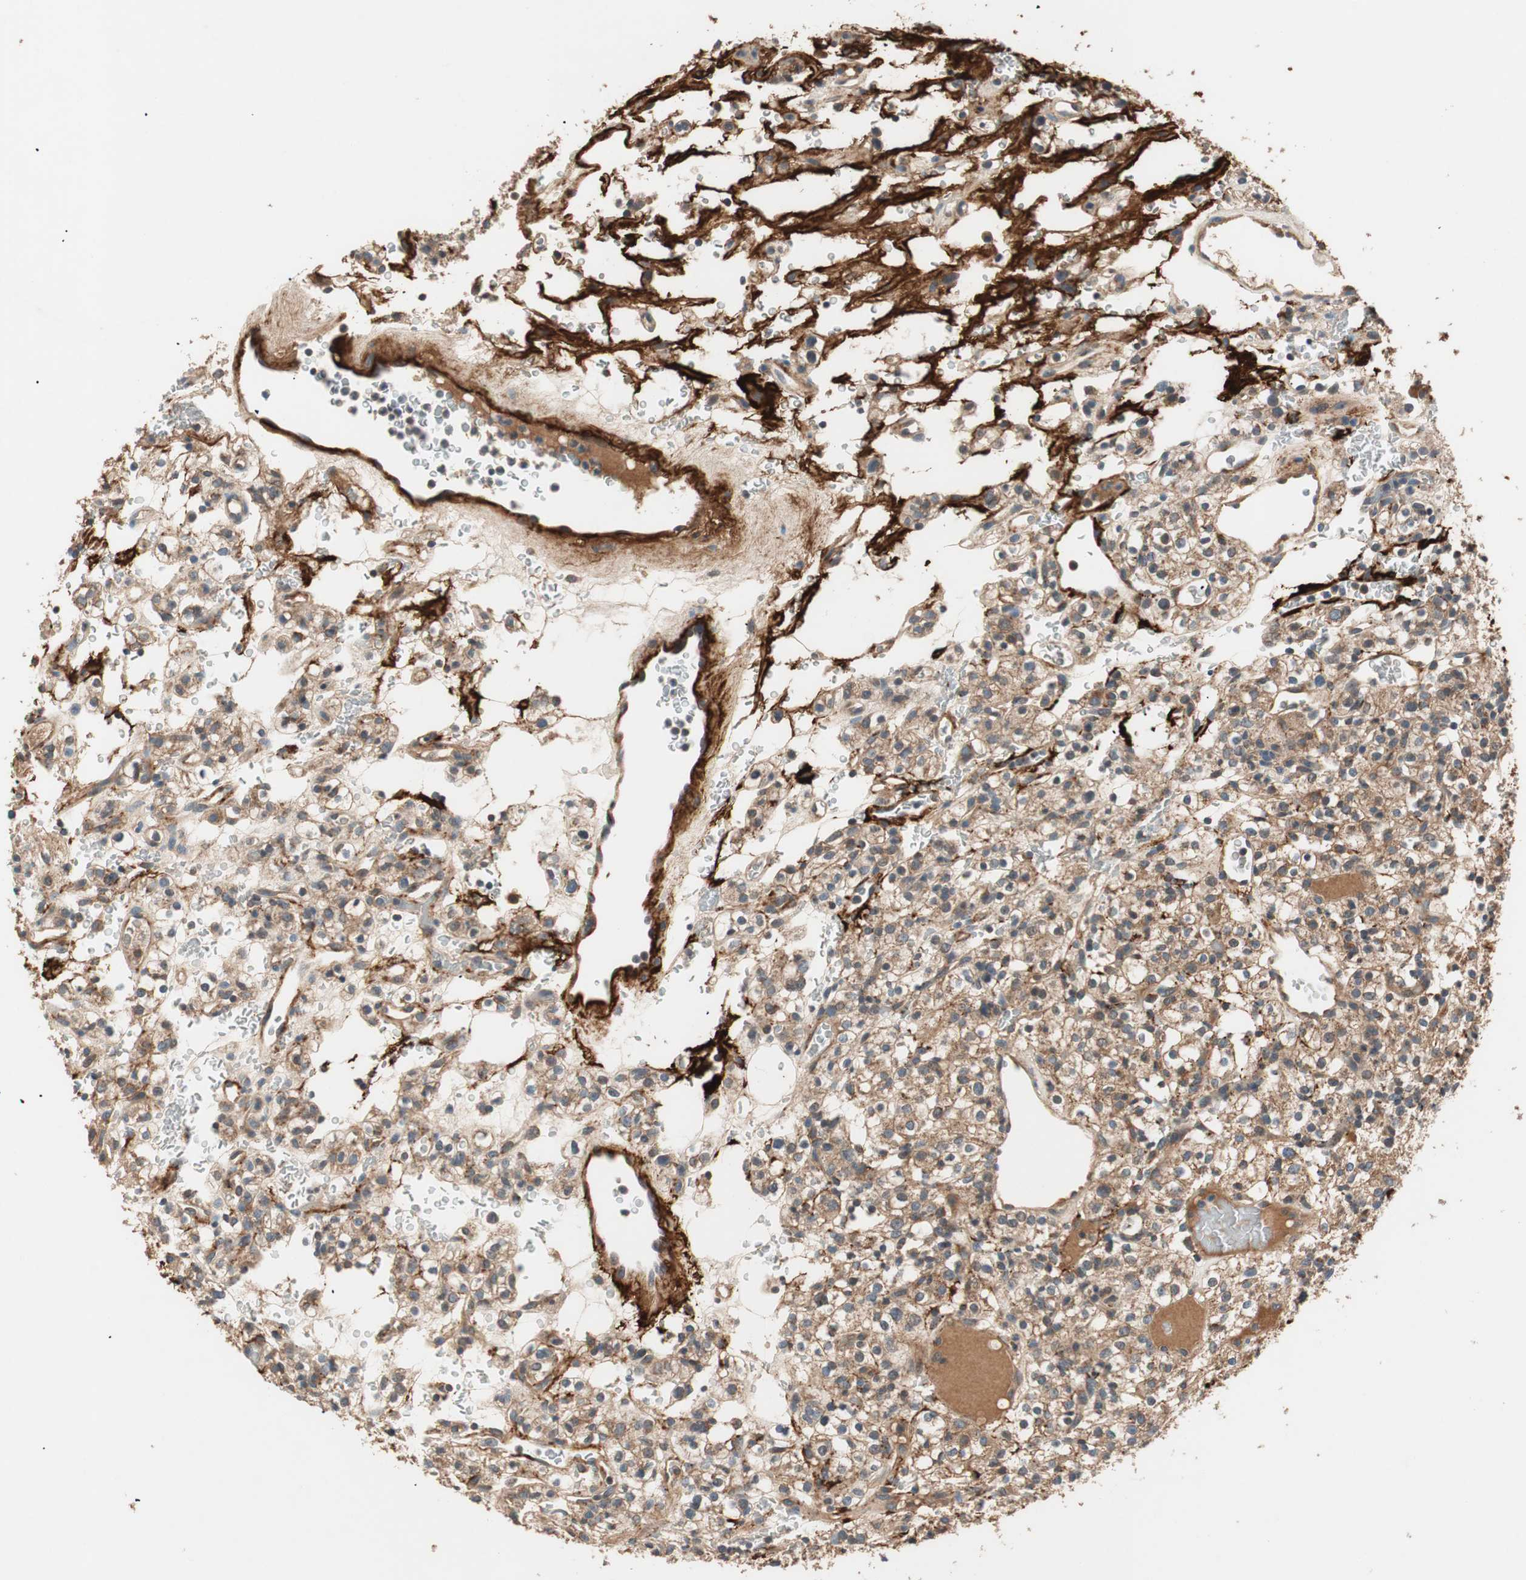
{"staining": {"intensity": "moderate", "quantity": ">75%", "location": "cytoplasmic/membranous"}, "tissue": "renal cancer", "cell_type": "Tumor cells", "image_type": "cancer", "snomed": [{"axis": "morphology", "description": "Normal tissue, NOS"}, {"axis": "morphology", "description": "Adenocarcinoma, NOS"}, {"axis": "topography", "description": "Kidney"}], "caption": "Immunohistochemical staining of renal adenocarcinoma displays medium levels of moderate cytoplasmic/membranous protein positivity in approximately >75% of tumor cells.", "gene": "HPN", "patient": {"sex": "female", "age": 72}}